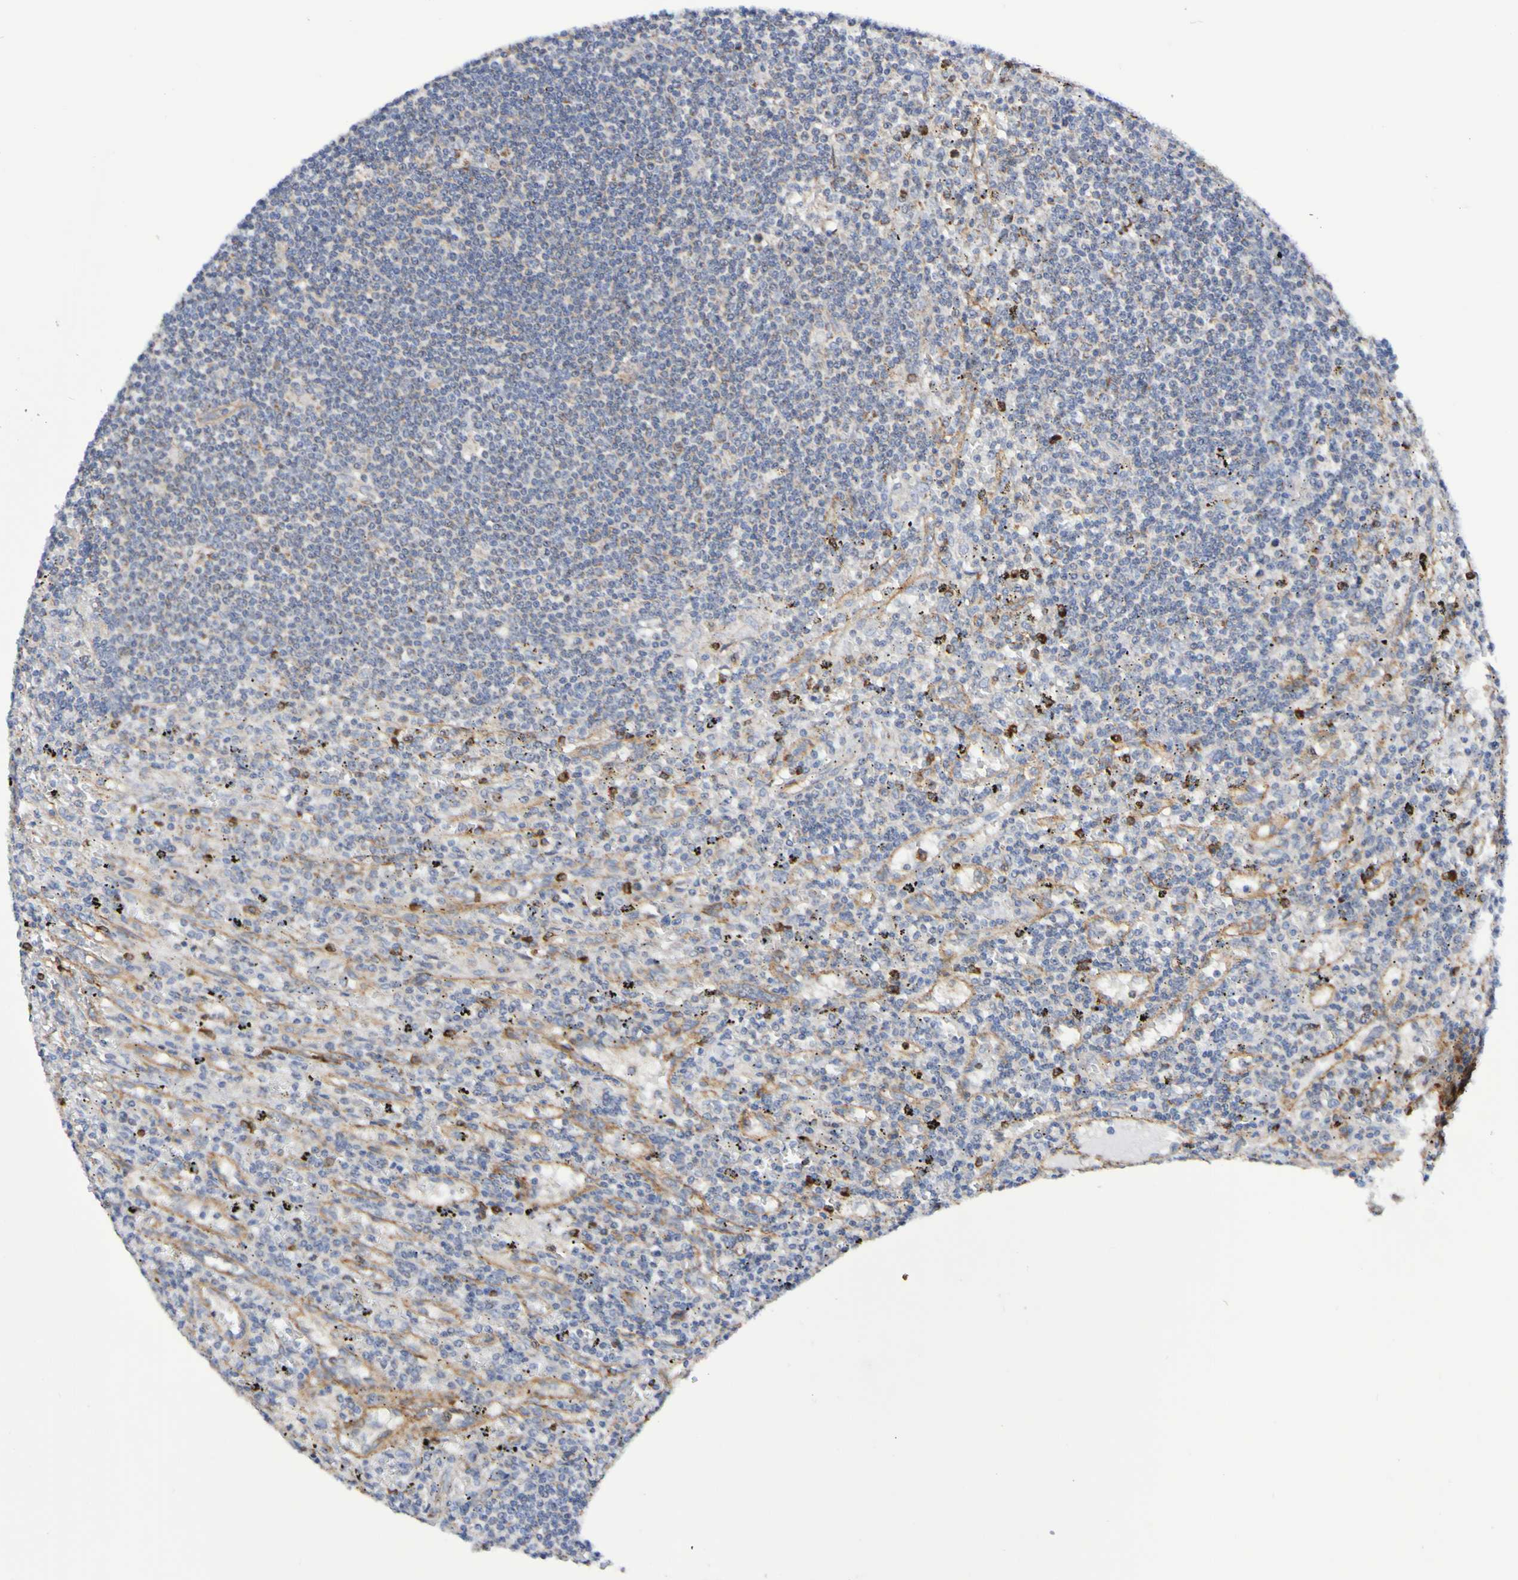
{"staining": {"intensity": "negative", "quantity": "none", "location": "none"}, "tissue": "lymphoma", "cell_type": "Tumor cells", "image_type": "cancer", "snomed": [{"axis": "morphology", "description": "Malignant lymphoma, non-Hodgkin's type, Low grade"}, {"axis": "topography", "description": "Spleen"}], "caption": "Human low-grade malignant lymphoma, non-Hodgkin's type stained for a protein using immunohistochemistry shows no expression in tumor cells.", "gene": "GJB1", "patient": {"sex": "male", "age": 76}}